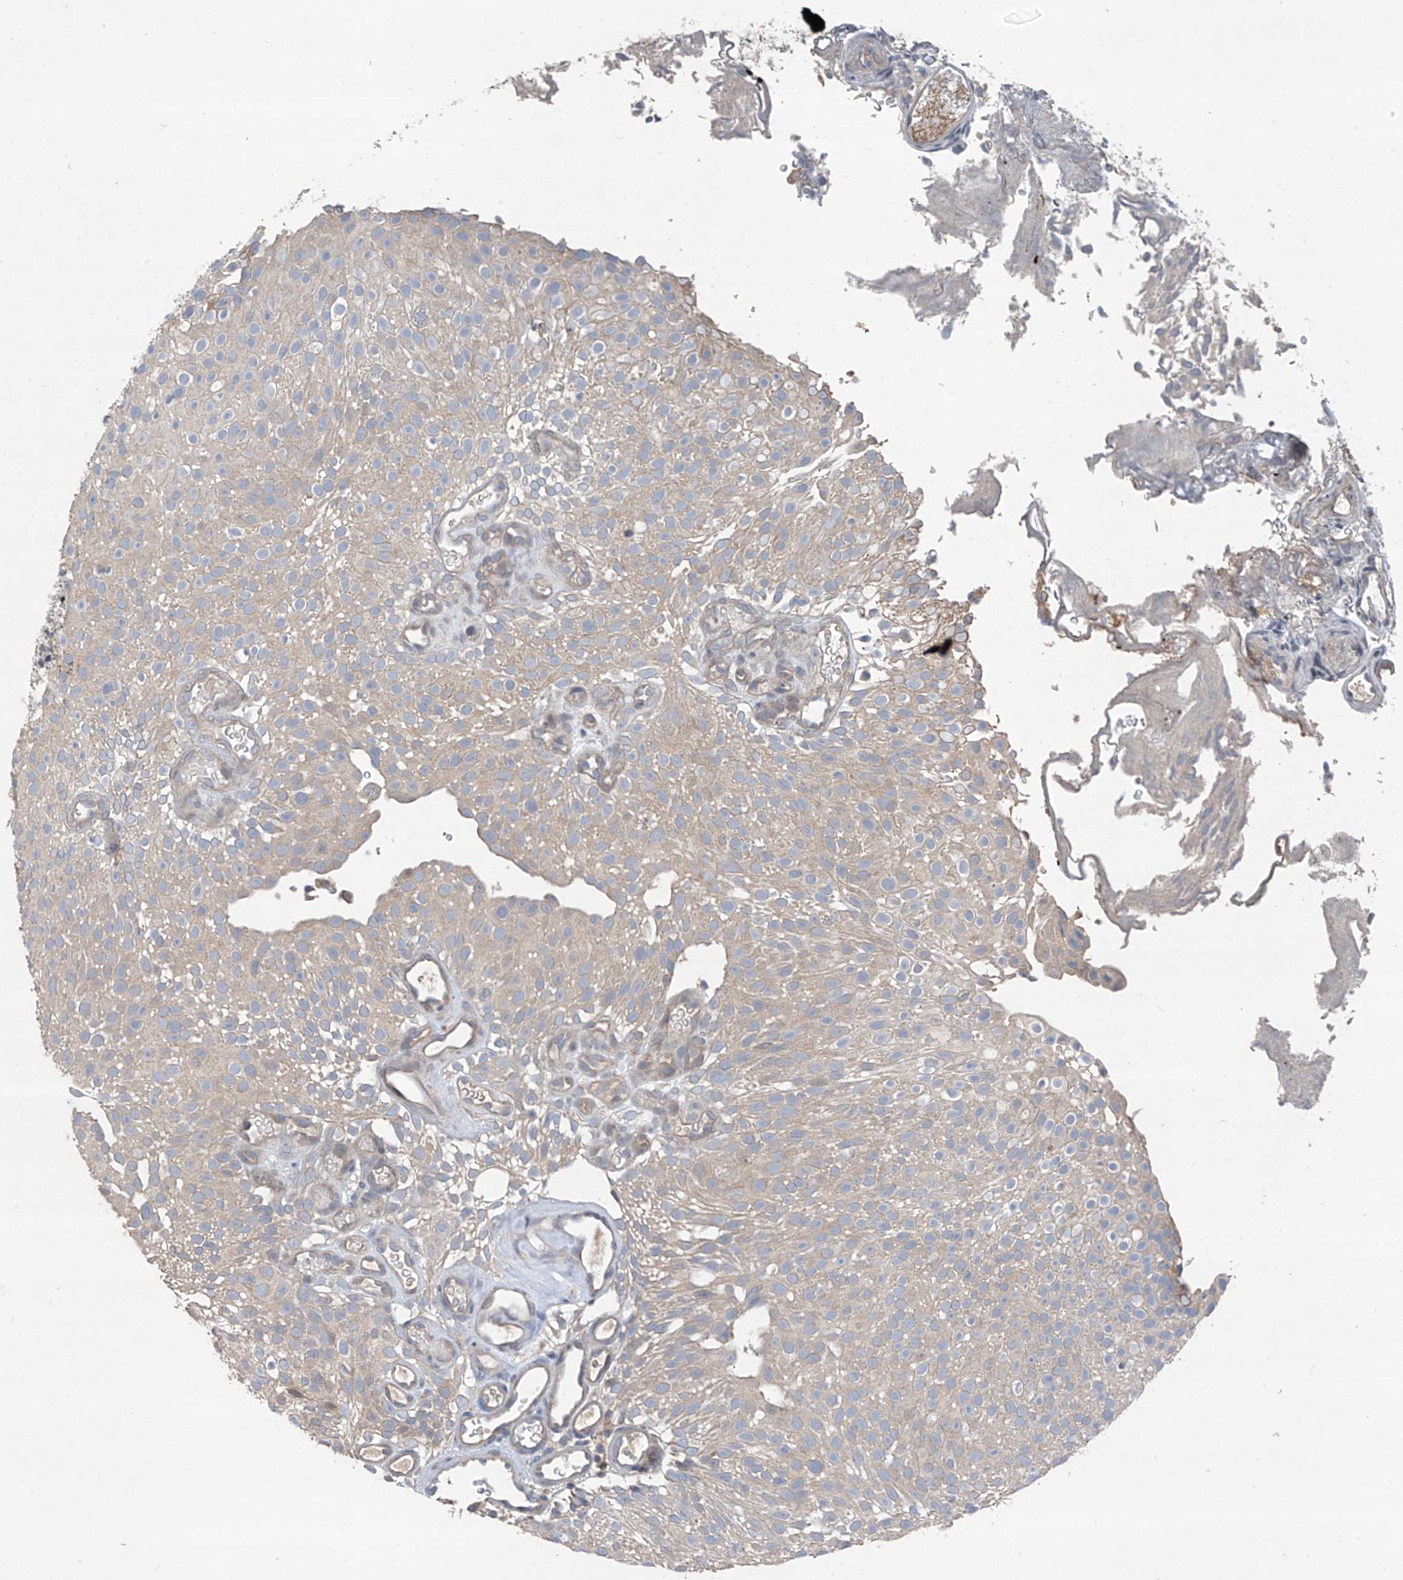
{"staining": {"intensity": "weak", "quantity": "25%-75%", "location": "cytoplasmic/membranous"}, "tissue": "urothelial cancer", "cell_type": "Tumor cells", "image_type": "cancer", "snomed": [{"axis": "morphology", "description": "Urothelial carcinoma, Low grade"}, {"axis": "topography", "description": "Urinary bladder"}], "caption": "Protein analysis of urothelial cancer tissue demonstrates weak cytoplasmic/membranous positivity in approximately 25%-75% of tumor cells.", "gene": "FOXRED2", "patient": {"sex": "male", "age": 78}}